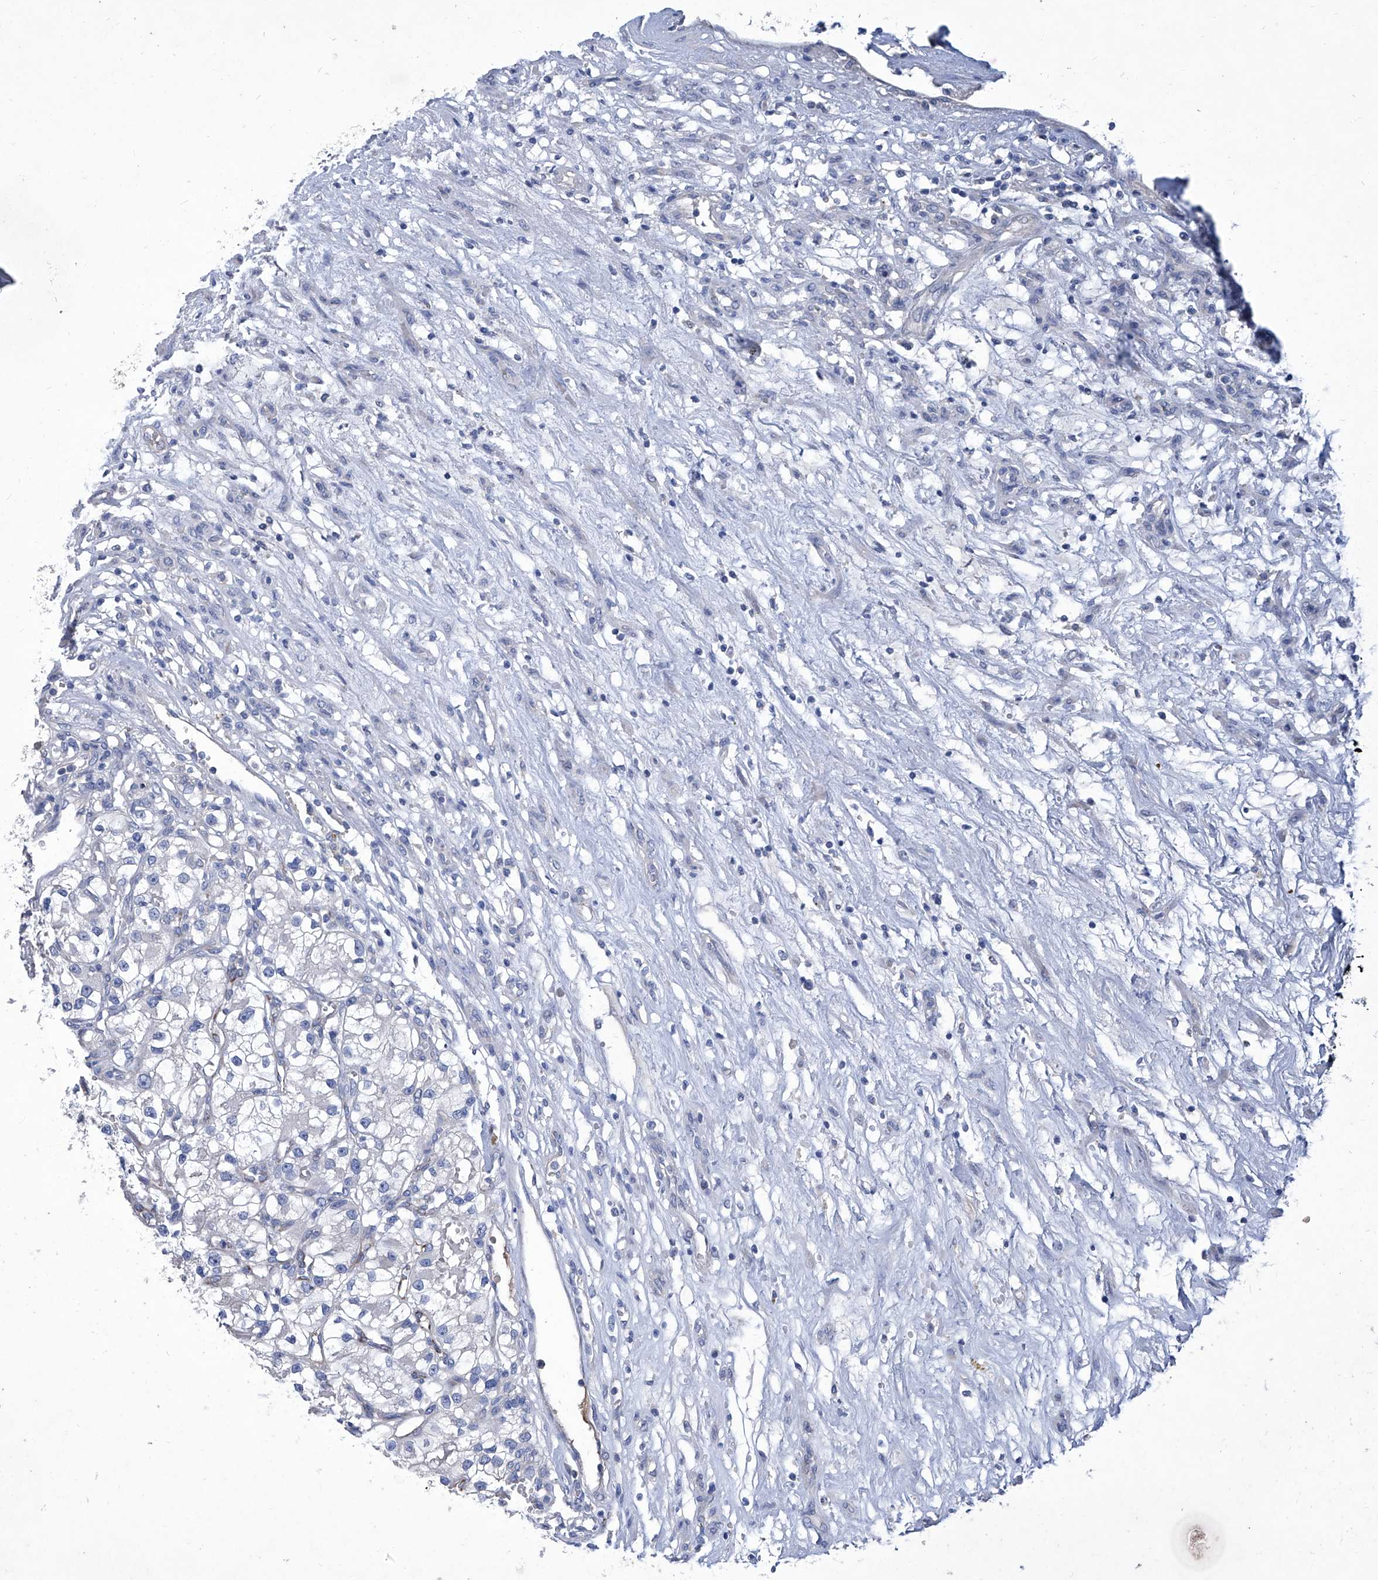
{"staining": {"intensity": "negative", "quantity": "none", "location": "none"}, "tissue": "renal cancer", "cell_type": "Tumor cells", "image_type": "cancer", "snomed": [{"axis": "morphology", "description": "Adenocarcinoma, NOS"}, {"axis": "topography", "description": "Kidney"}], "caption": "Tumor cells are negative for protein expression in human renal cancer (adenocarcinoma). Nuclei are stained in blue.", "gene": "MTARC1", "patient": {"sex": "female", "age": 57}}